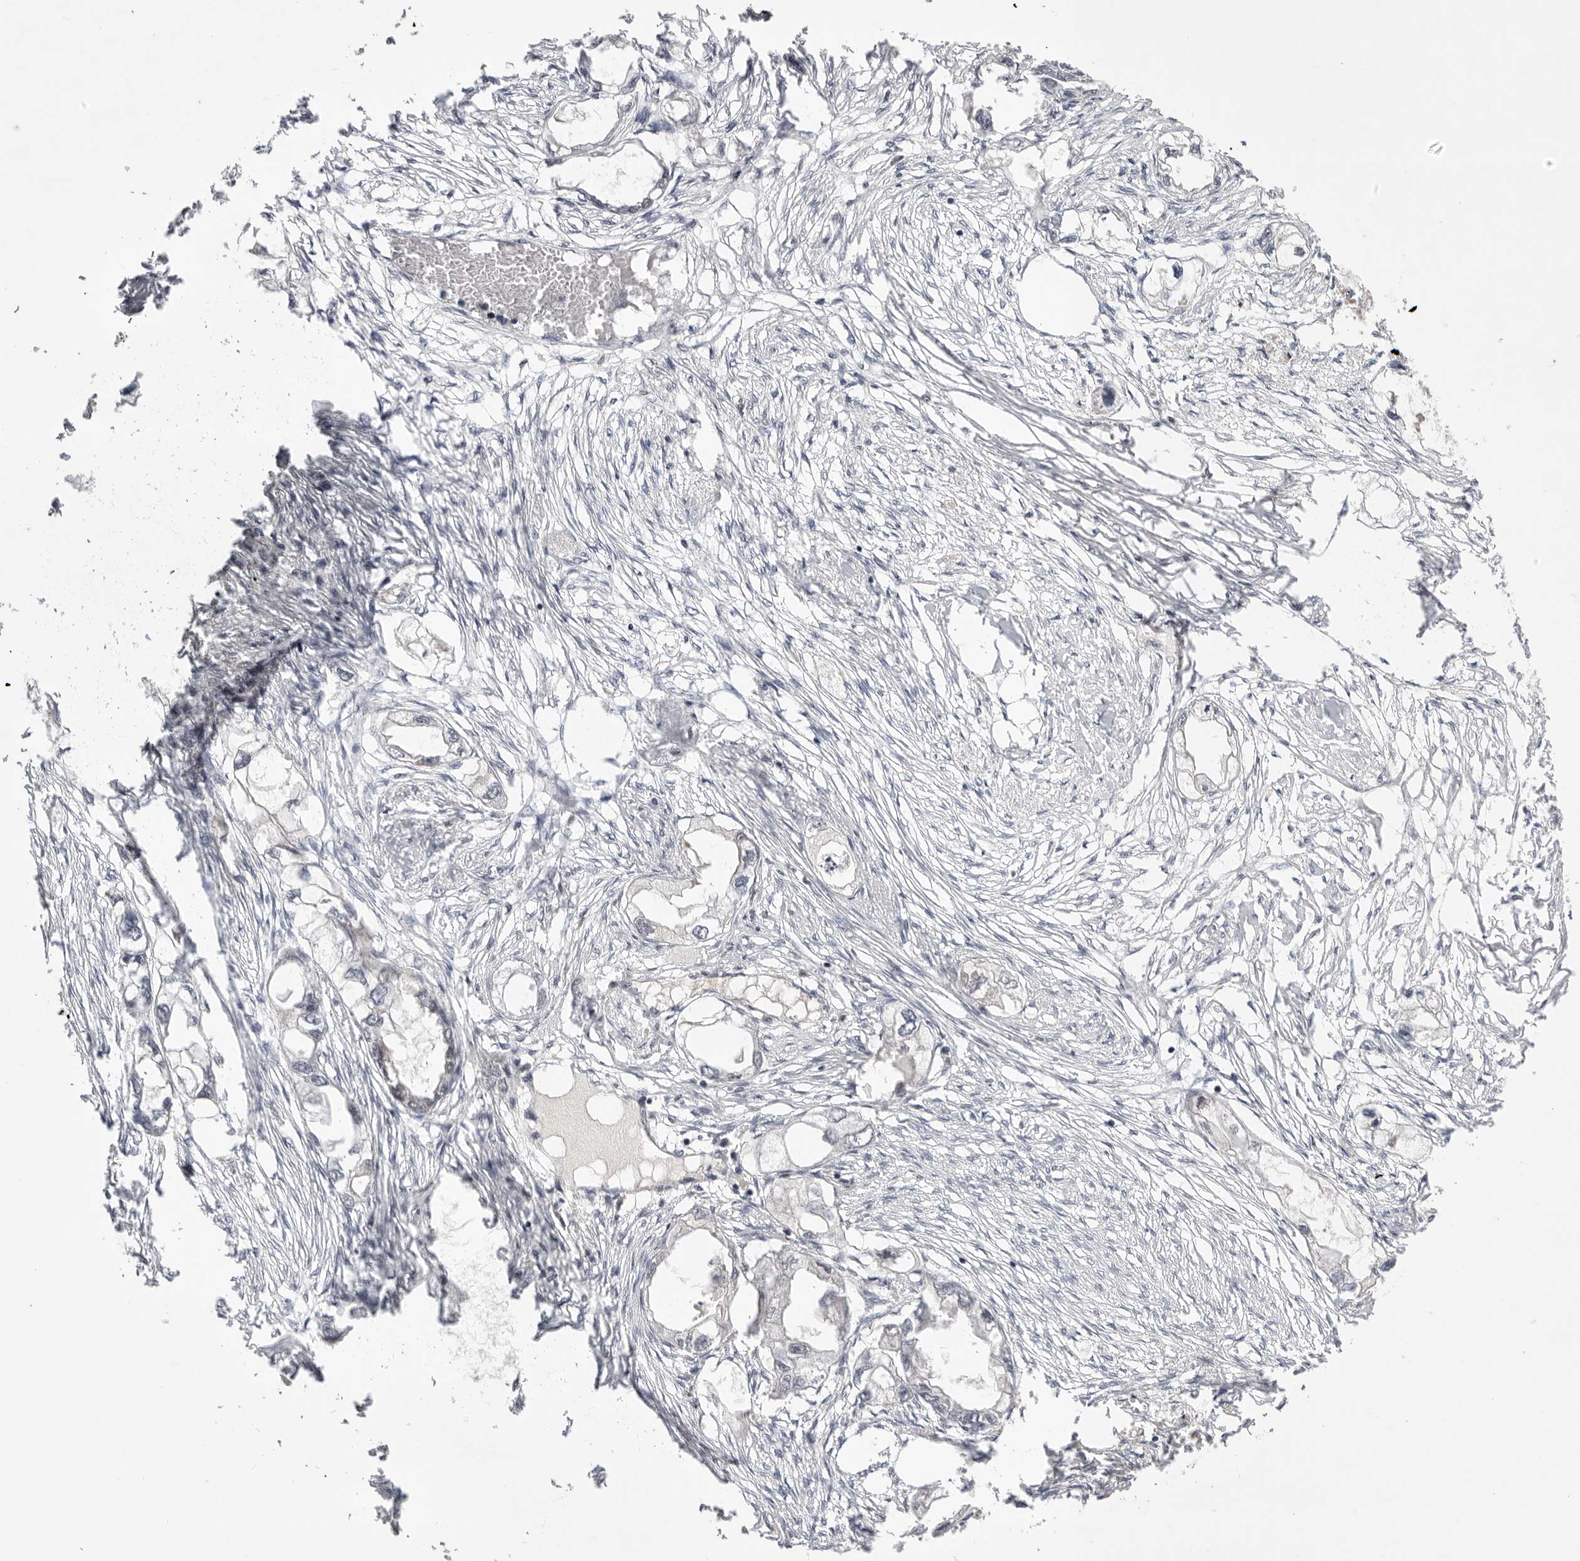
{"staining": {"intensity": "negative", "quantity": "none", "location": "none"}, "tissue": "endometrial cancer", "cell_type": "Tumor cells", "image_type": "cancer", "snomed": [{"axis": "morphology", "description": "Adenocarcinoma, NOS"}, {"axis": "morphology", "description": "Adenocarcinoma, metastatic, NOS"}, {"axis": "topography", "description": "Adipose tissue"}, {"axis": "topography", "description": "Endometrium"}], "caption": "Endometrial cancer was stained to show a protein in brown. There is no significant expression in tumor cells.", "gene": "POU5F1", "patient": {"sex": "female", "age": 67}}